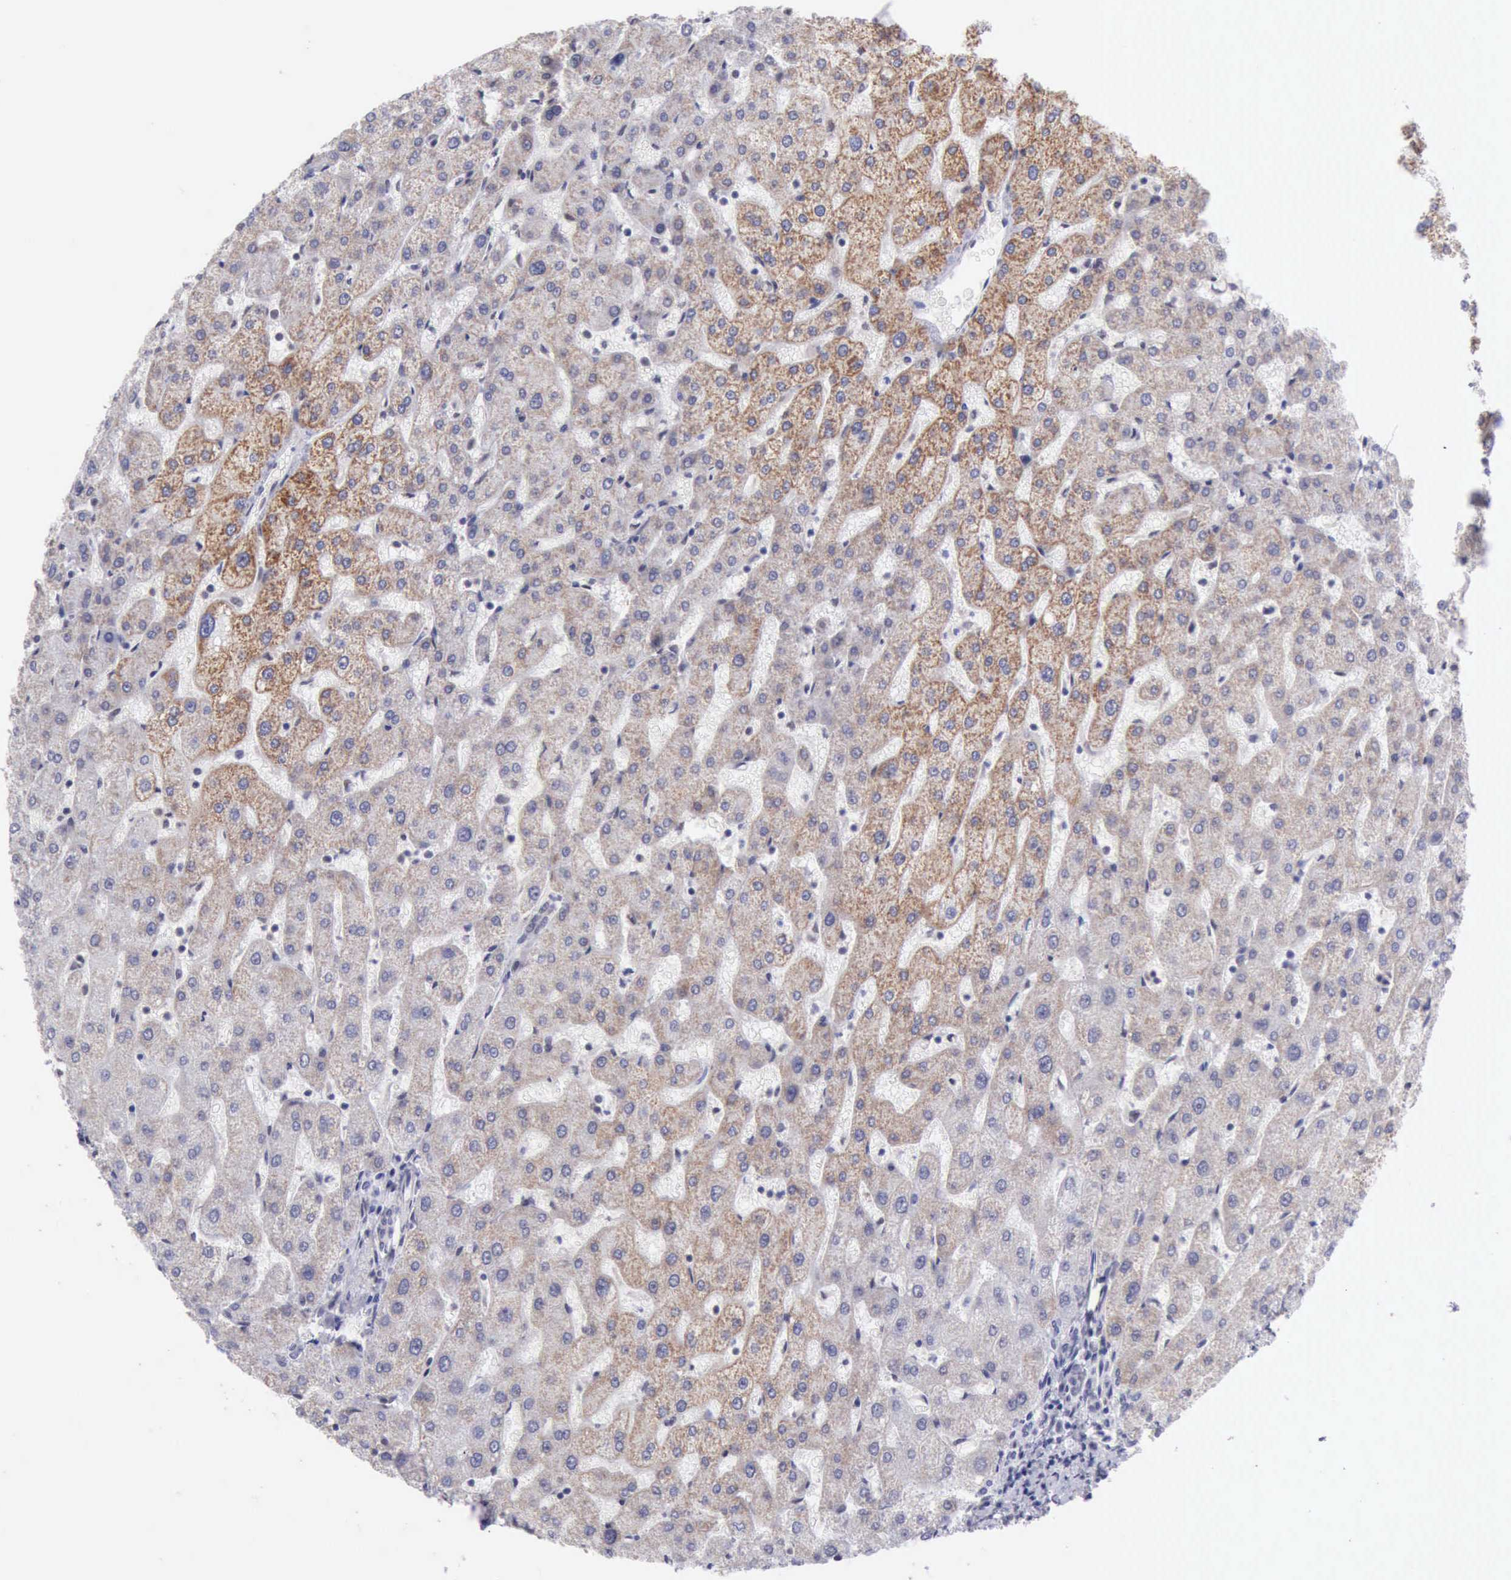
{"staining": {"intensity": "negative", "quantity": "none", "location": "none"}, "tissue": "liver", "cell_type": "Cholangiocytes", "image_type": "normal", "snomed": [{"axis": "morphology", "description": "Normal tissue, NOS"}, {"axis": "topography", "description": "Liver"}], "caption": "Human liver stained for a protein using IHC reveals no staining in cholangiocytes.", "gene": "ERCC4", "patient": {"sex": "male", "age": 67}}